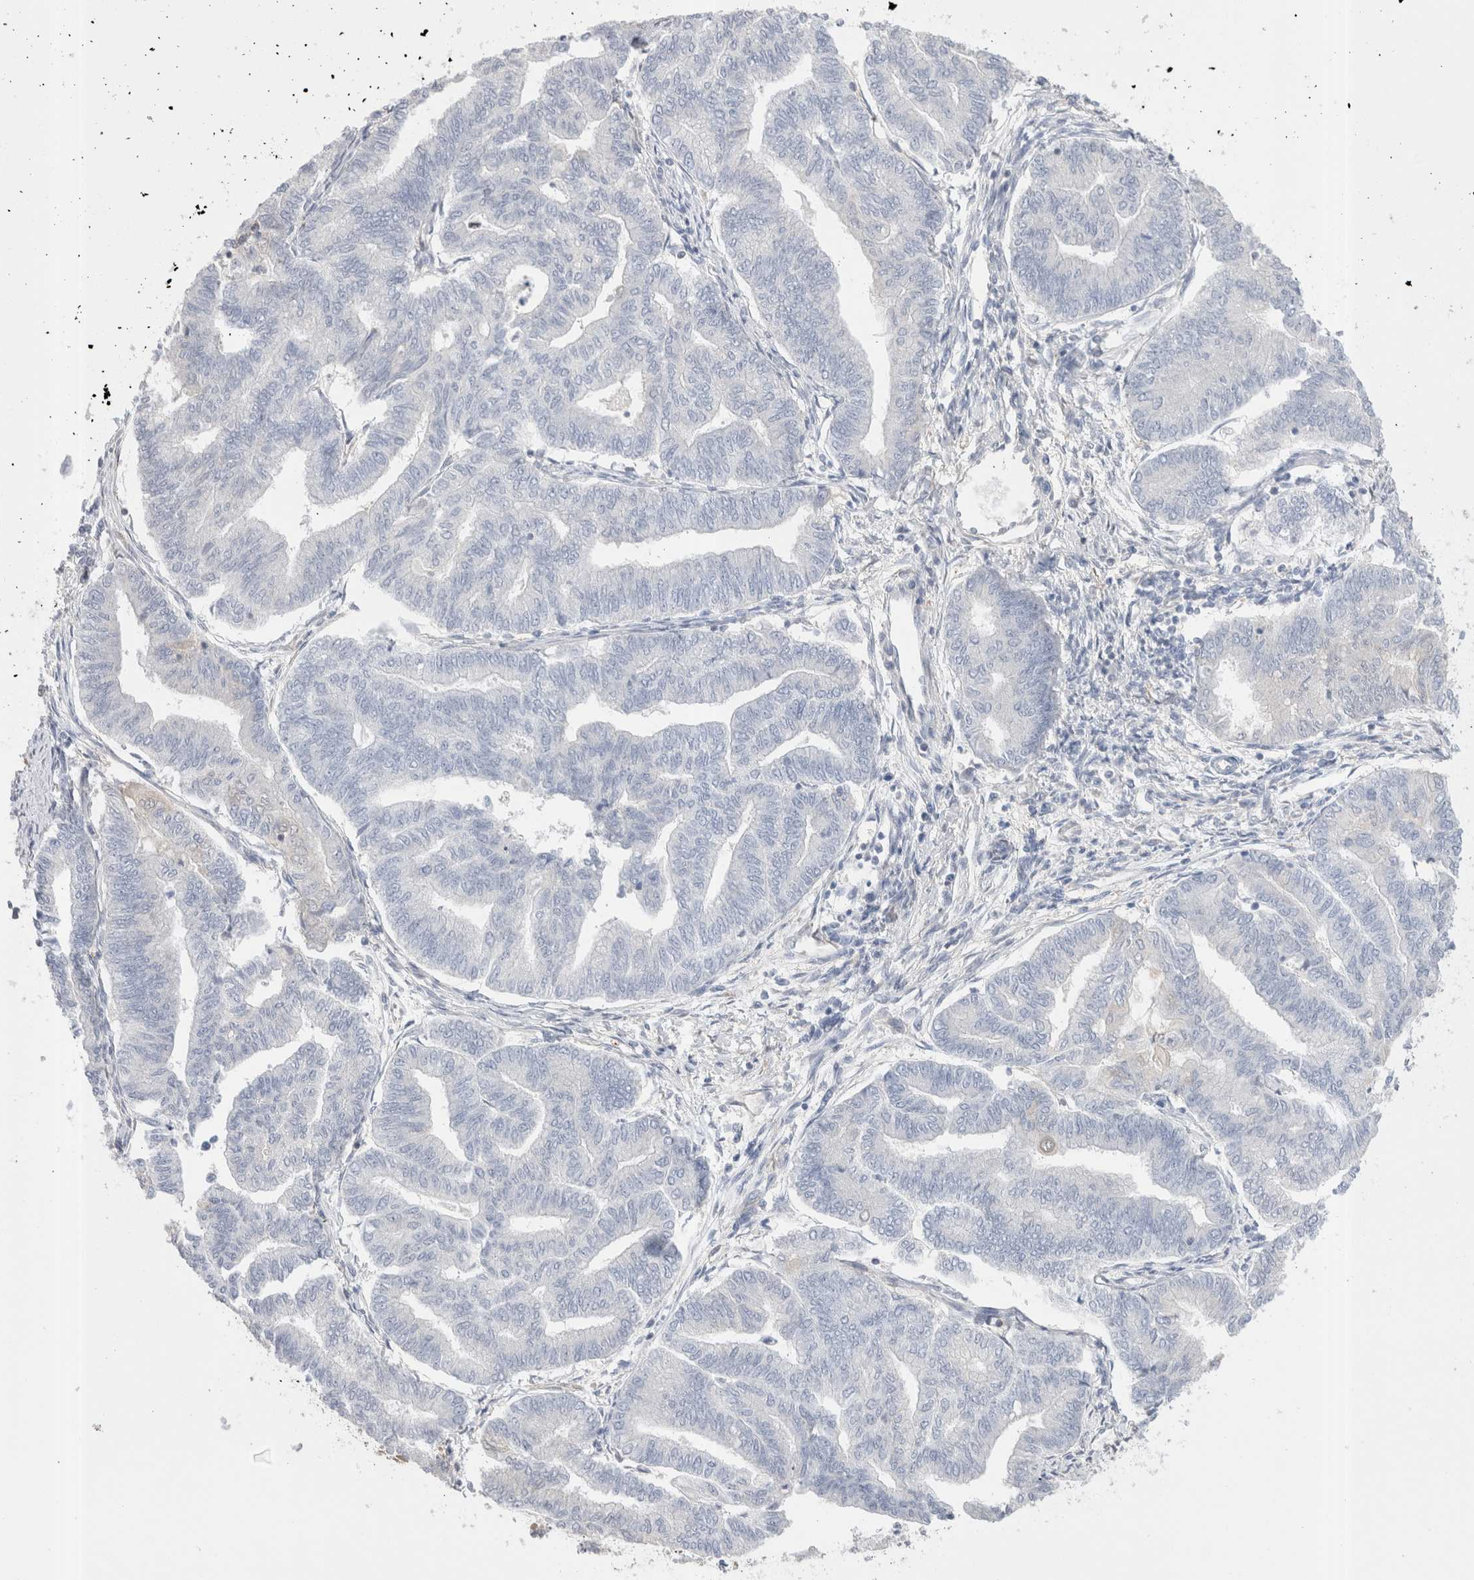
{"staining": {"intensity": "negative", "quantity": "none", "location": "none"}, "tissue": "endometrial cancer", "cell_type": "Tumor cells", "image_type": "cancer", "snomed": [{"axis": "morphology", "description": "Adenocarcinoma, NOS"}, {"axis": "topography", "description": "Endometrium"}], "caption": "Immunohistochemistry histopathology image of human endometrial adenocarcinoma stained for a protein (brown), which demonstrates no positivity in tumor cells.", "gene": "CAPN2", "patient": {"sex": "female", "age": 79}}